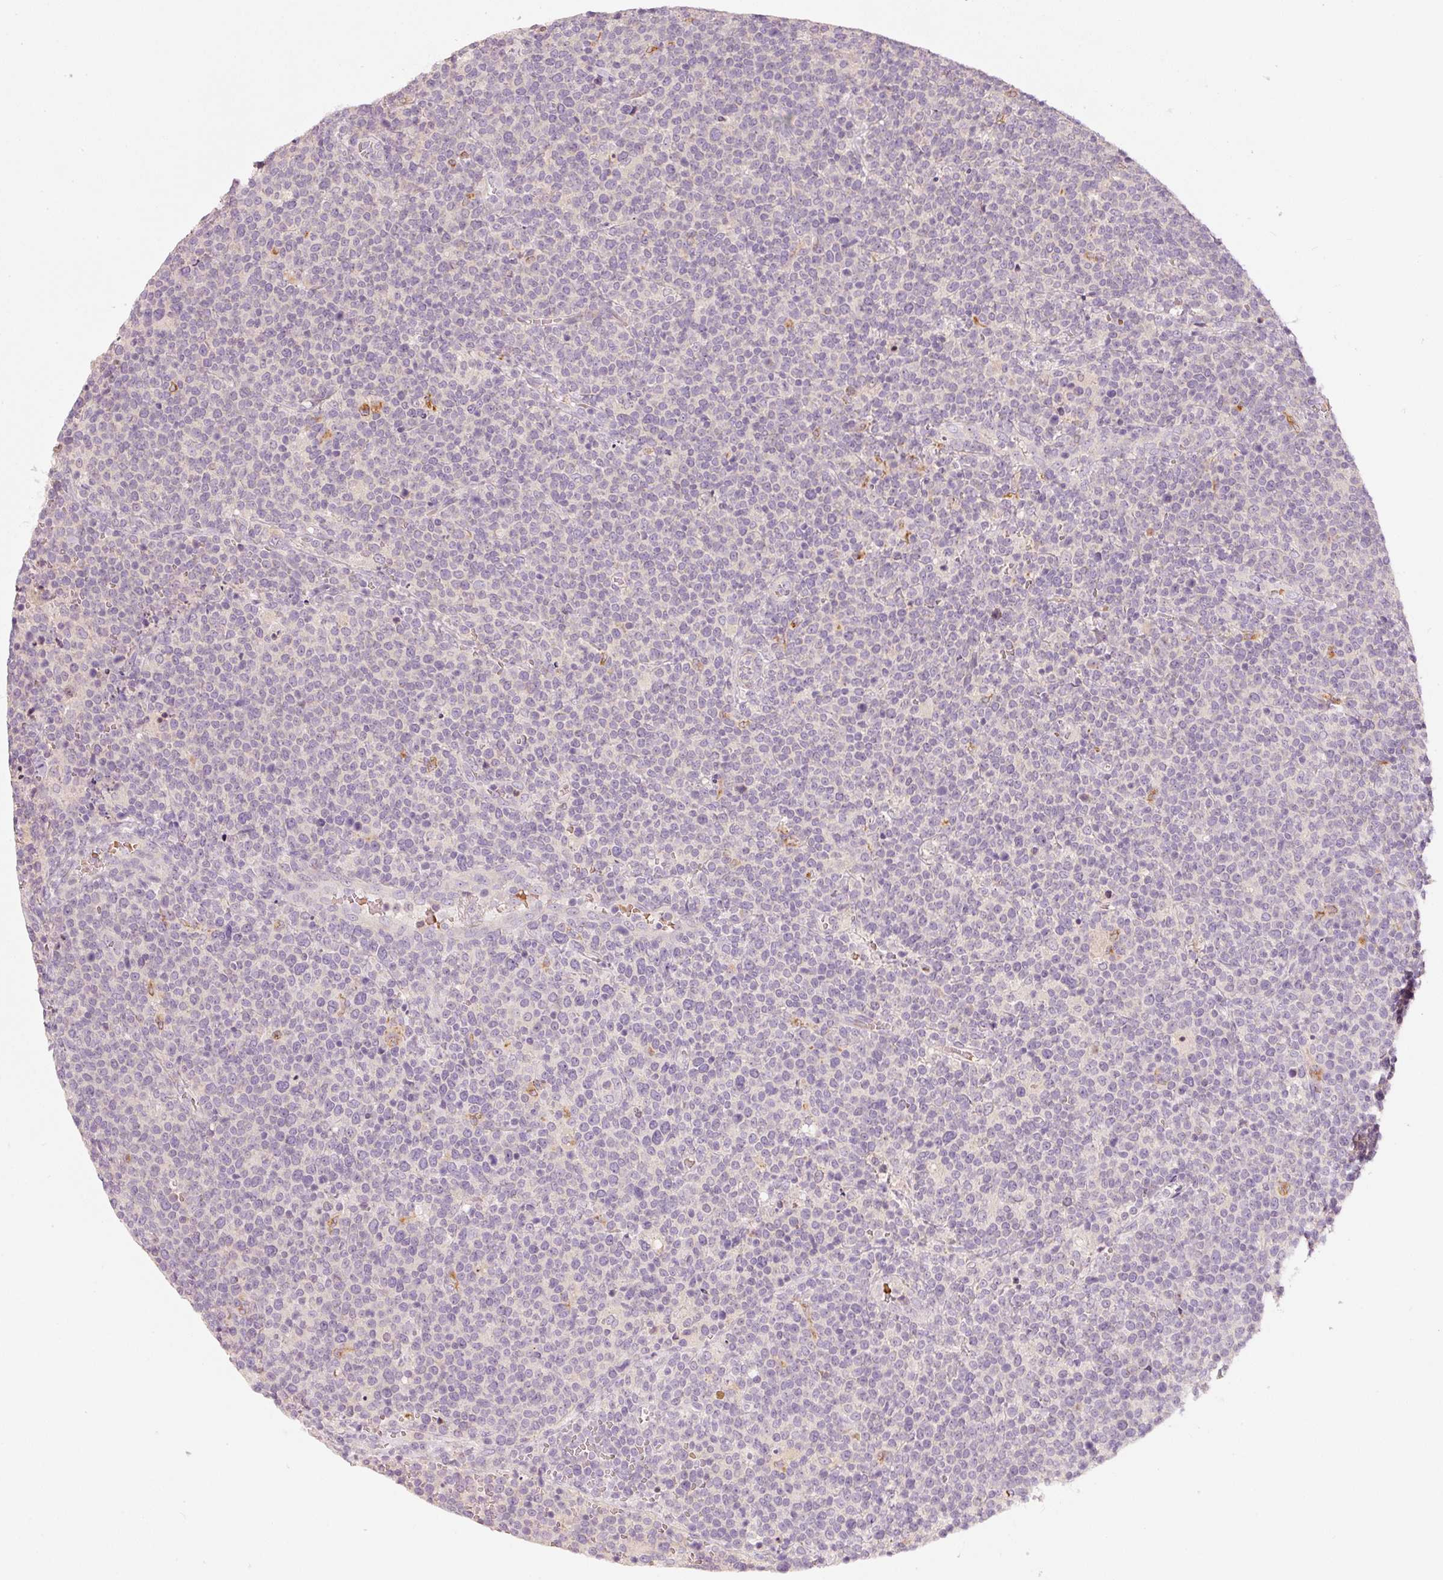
{"staining": {"intensity": "negative", "quantity": "none", "location": "none"}, "tissue": "lymphoma", "cell_type": "Tumor cells", "image_type": "cancer", "snomed": [{"axis": "morphology", "description": "Malignant lymphoma, non-Hodgkin's type, High grade"}, {"axis": "topography", "description": "Lymph node"}], "caption": "Immunohistochemistry (IHC) micrograph of lymphoma stained for a protein (brown), which reveals no staining in tumor cells.", "gene": "KLHL21", "patient": {"sex": "male", "age": 61}}